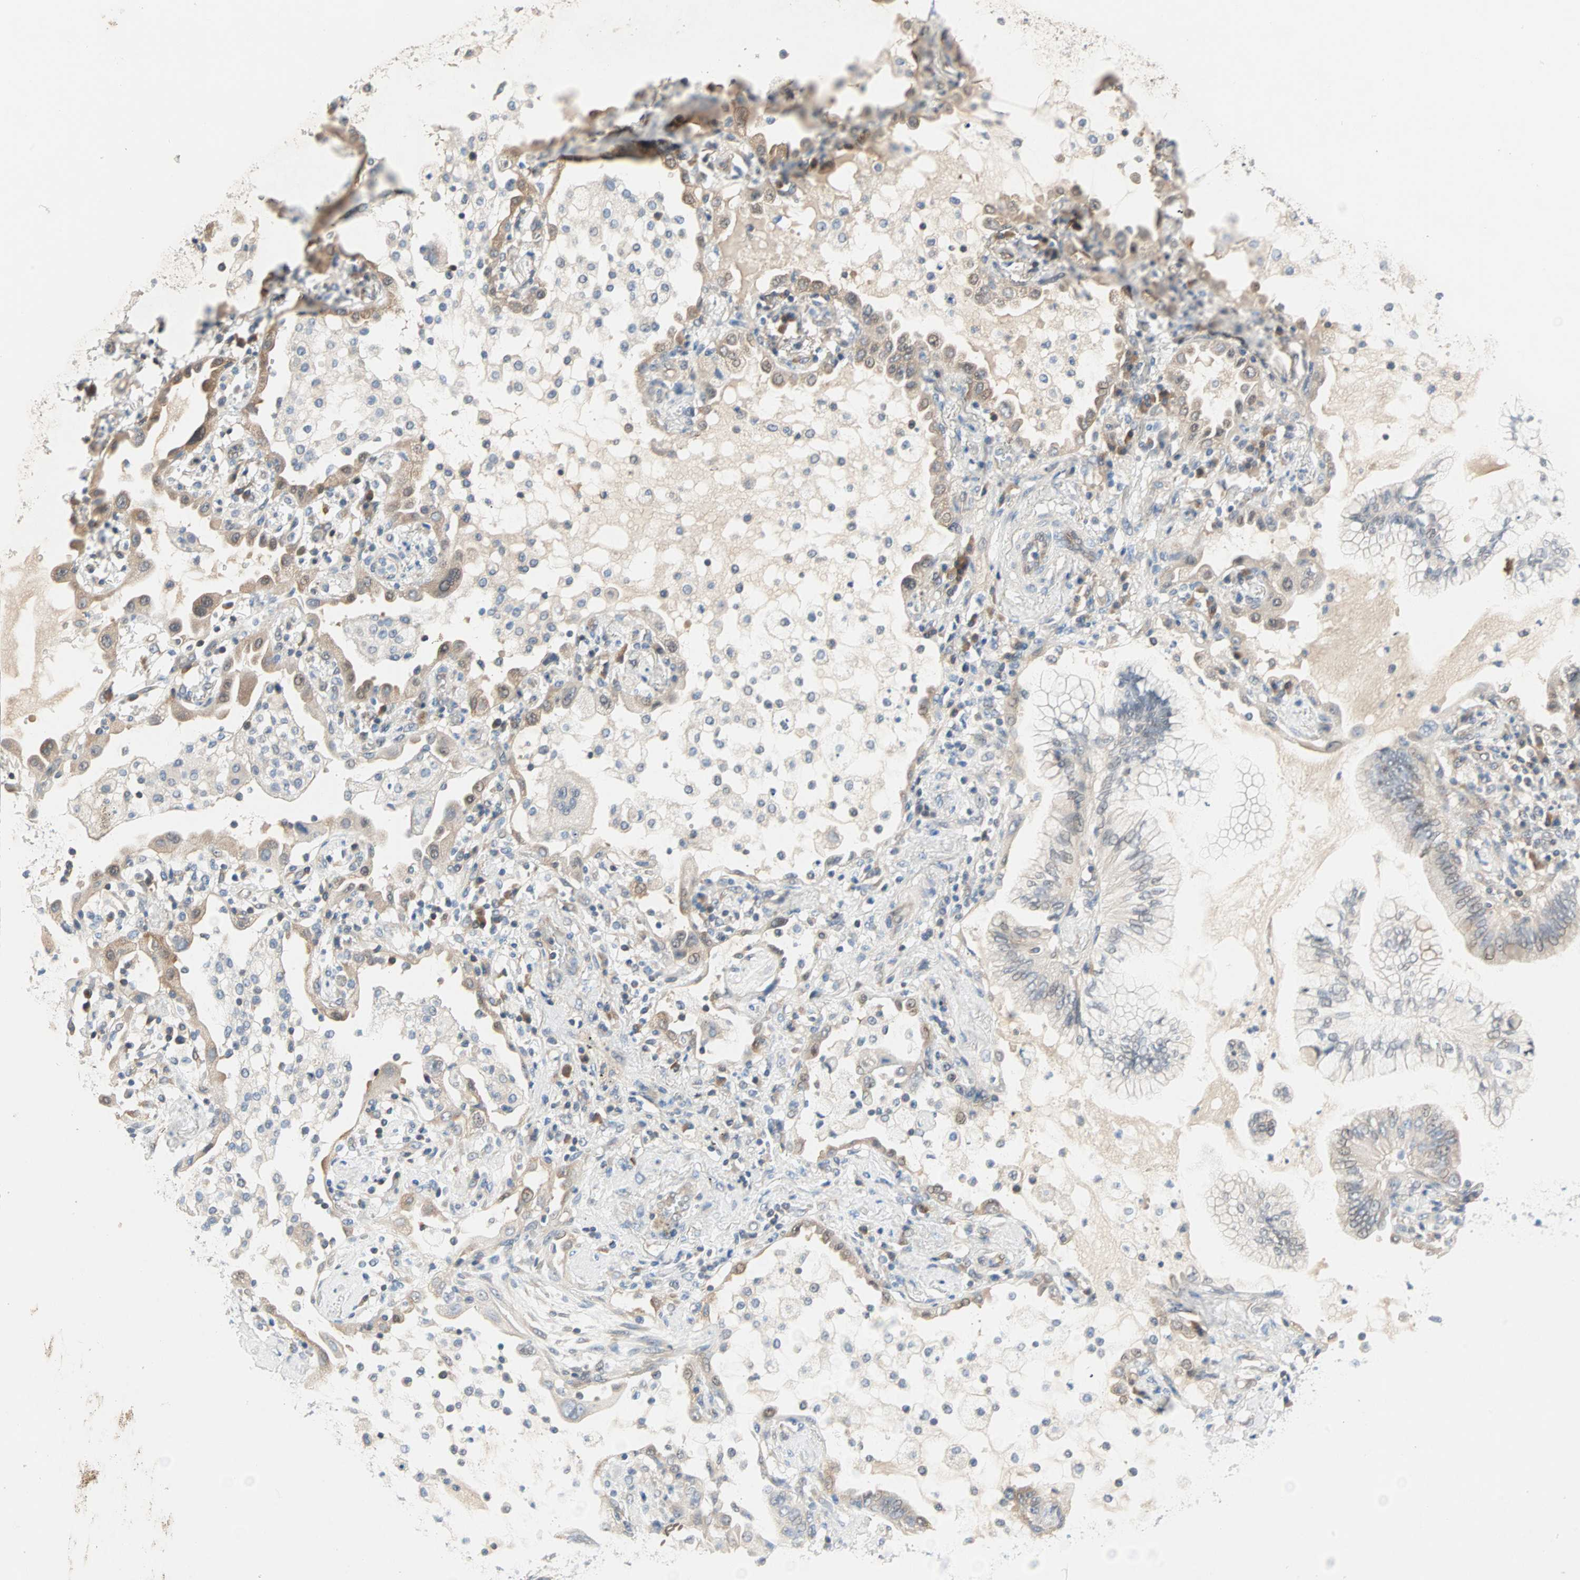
{"staining": {"intensity": "weak", "quantity": "<25%", "location": "cytoplasmic/membranous"}, "tissue": "lung cancer", "cell_type": "Tumor cells", "image_type": "cancer", "snomed": [{"axis": "morphology", "description": "Normal tissue, NOS"}, {"axis": "morphology", "description": "Adenocarcinoma, NOS"}, {"axis": "topography", "description": "Bronchus"}, {"axis": "topography", "description": "Lung"}], "caption": "Immunohistochemistry (IHC) of adenocarcinoma (lung) demonstrates no expression in tumor cells. Nuclei are stained in blue.", "gene": "MPI", "patient": {"sex": "female", "age": 70}}